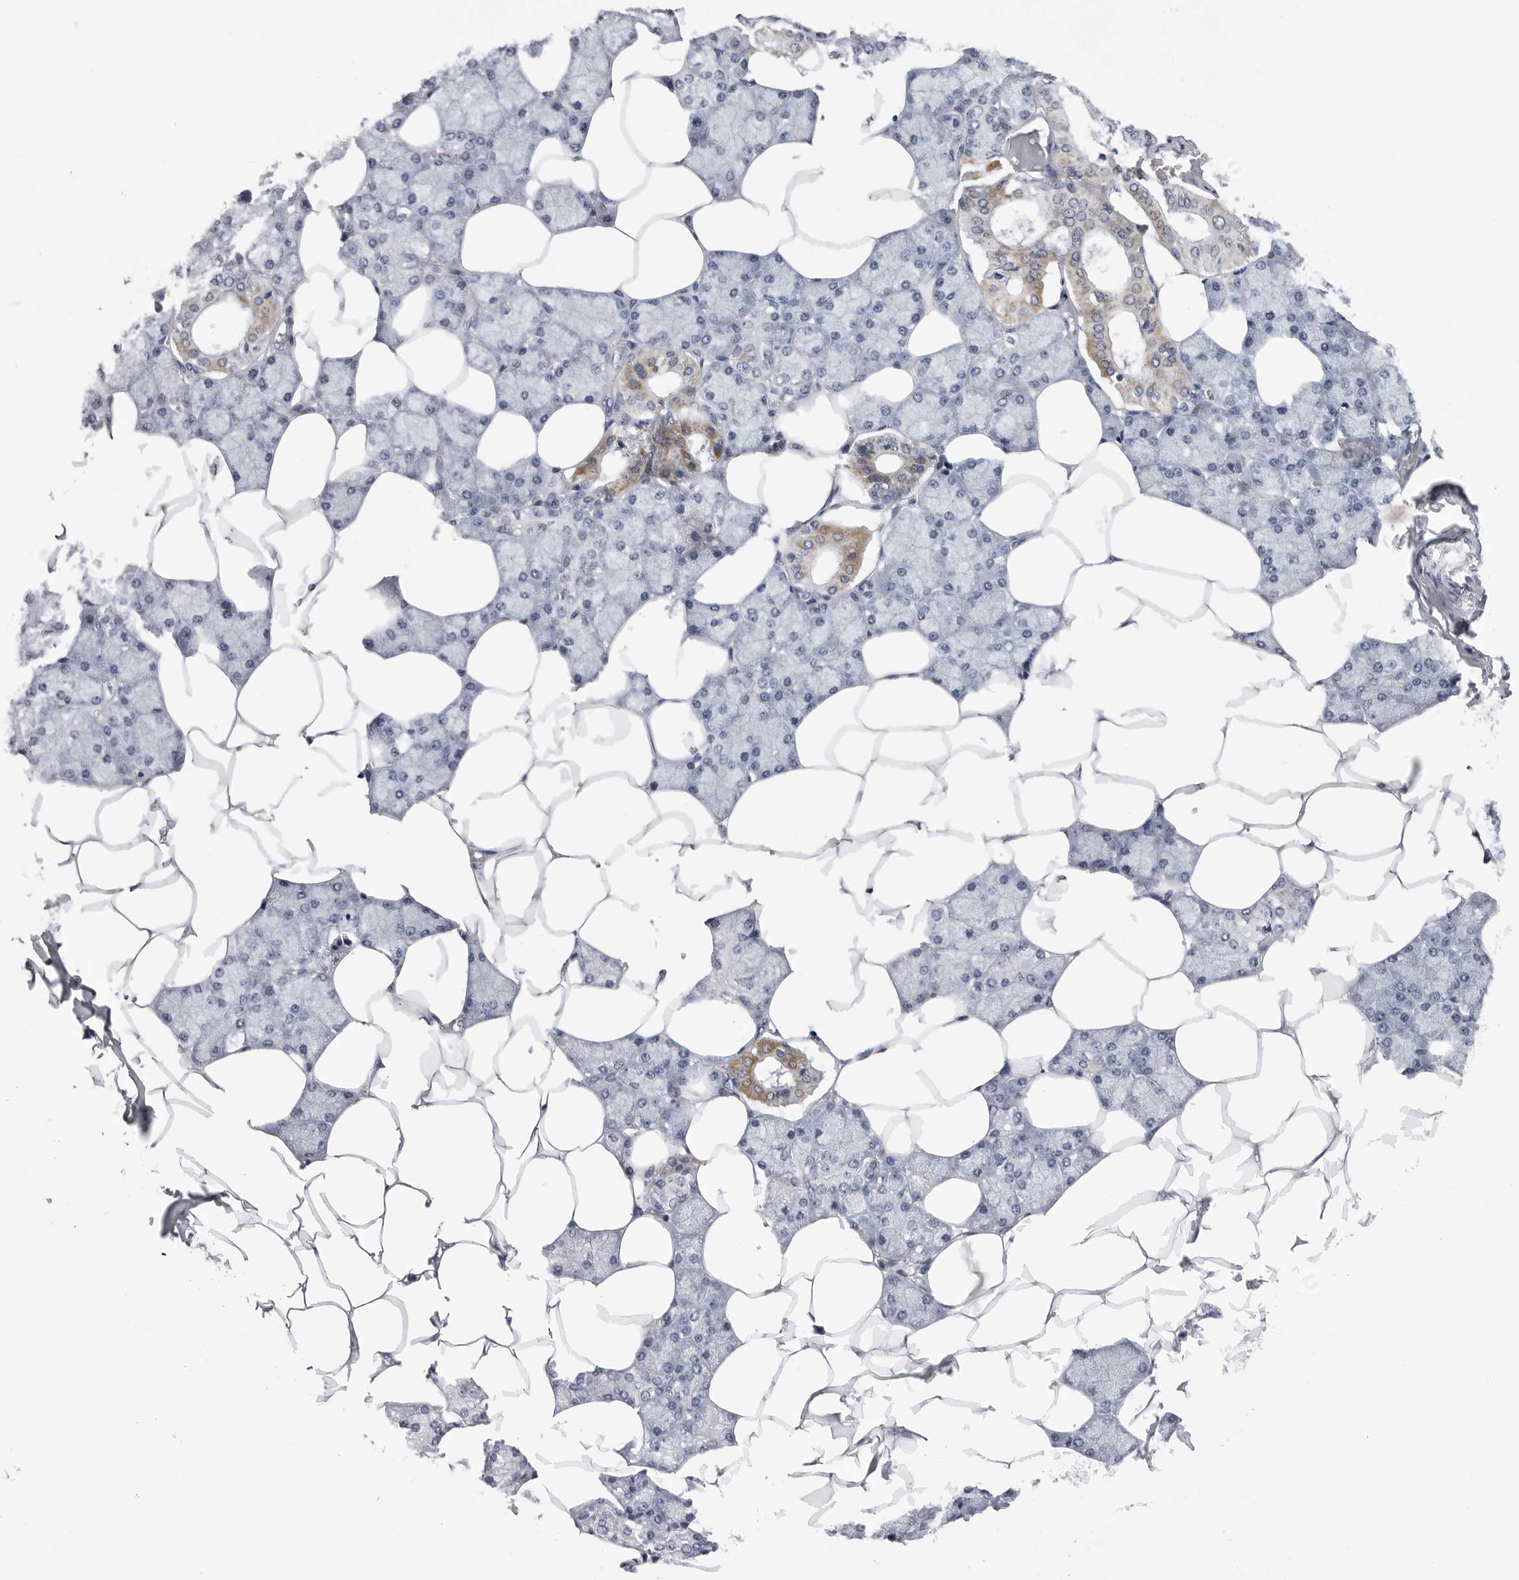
{"staining": {"intensity": "moderate", "quantity": "<25%", "location": "cytoplasmic/membranous"}, "tissue": "salivary gland", "cell_type": "Glandular cells", "image_type": "normal", "snomed": [{"axis": "morphology", "description": "Normal tissue, NOS"}, {"axis": "topography", "description": "Salivary gland"}], "caption": "Protein analysis of benign salivary gland exhibits moderate cytoplasmic/membranous positivity in approximately <25% of glandular cells.", "gene": "CDK20", "patient": {"sex": "male", "age": 62}}